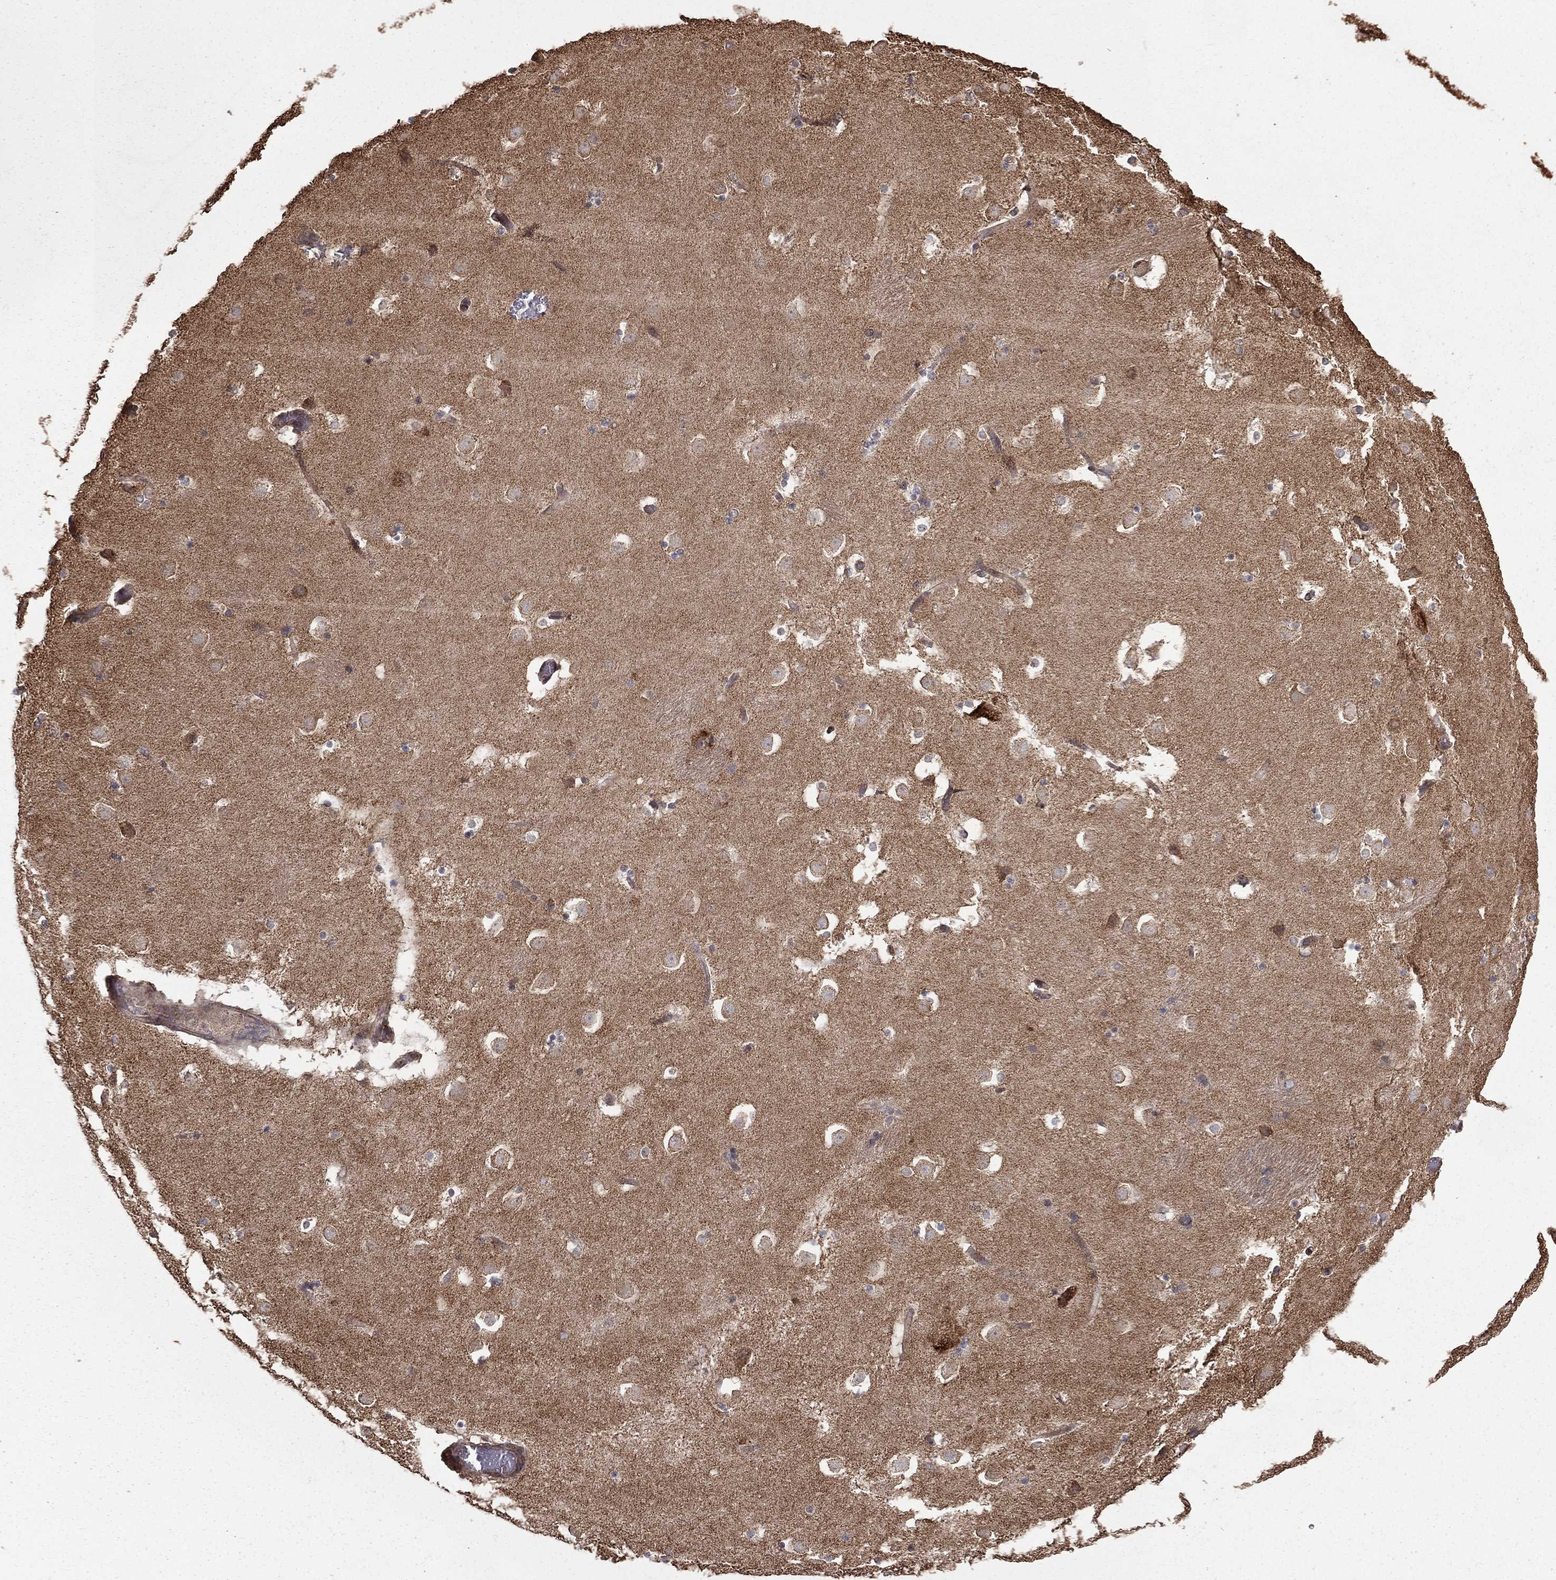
{"staining": {"intensity": "negative", "quantity": "none", "location": "none"}, "tissue": "caudate", "cell_type": "Glial cells", "image_type": "normal", "snomed": [{"axis": "morphology", "description": "Normal tissue, NOS"}, {"axis": "topography", "description": "Lateral ventricle wall"}], "caption": "The micrograph demonstrates no significant staining in glial cells of caudate.", "gene": "OLFML1", "patient": {"sex": "male", "age": 51}}